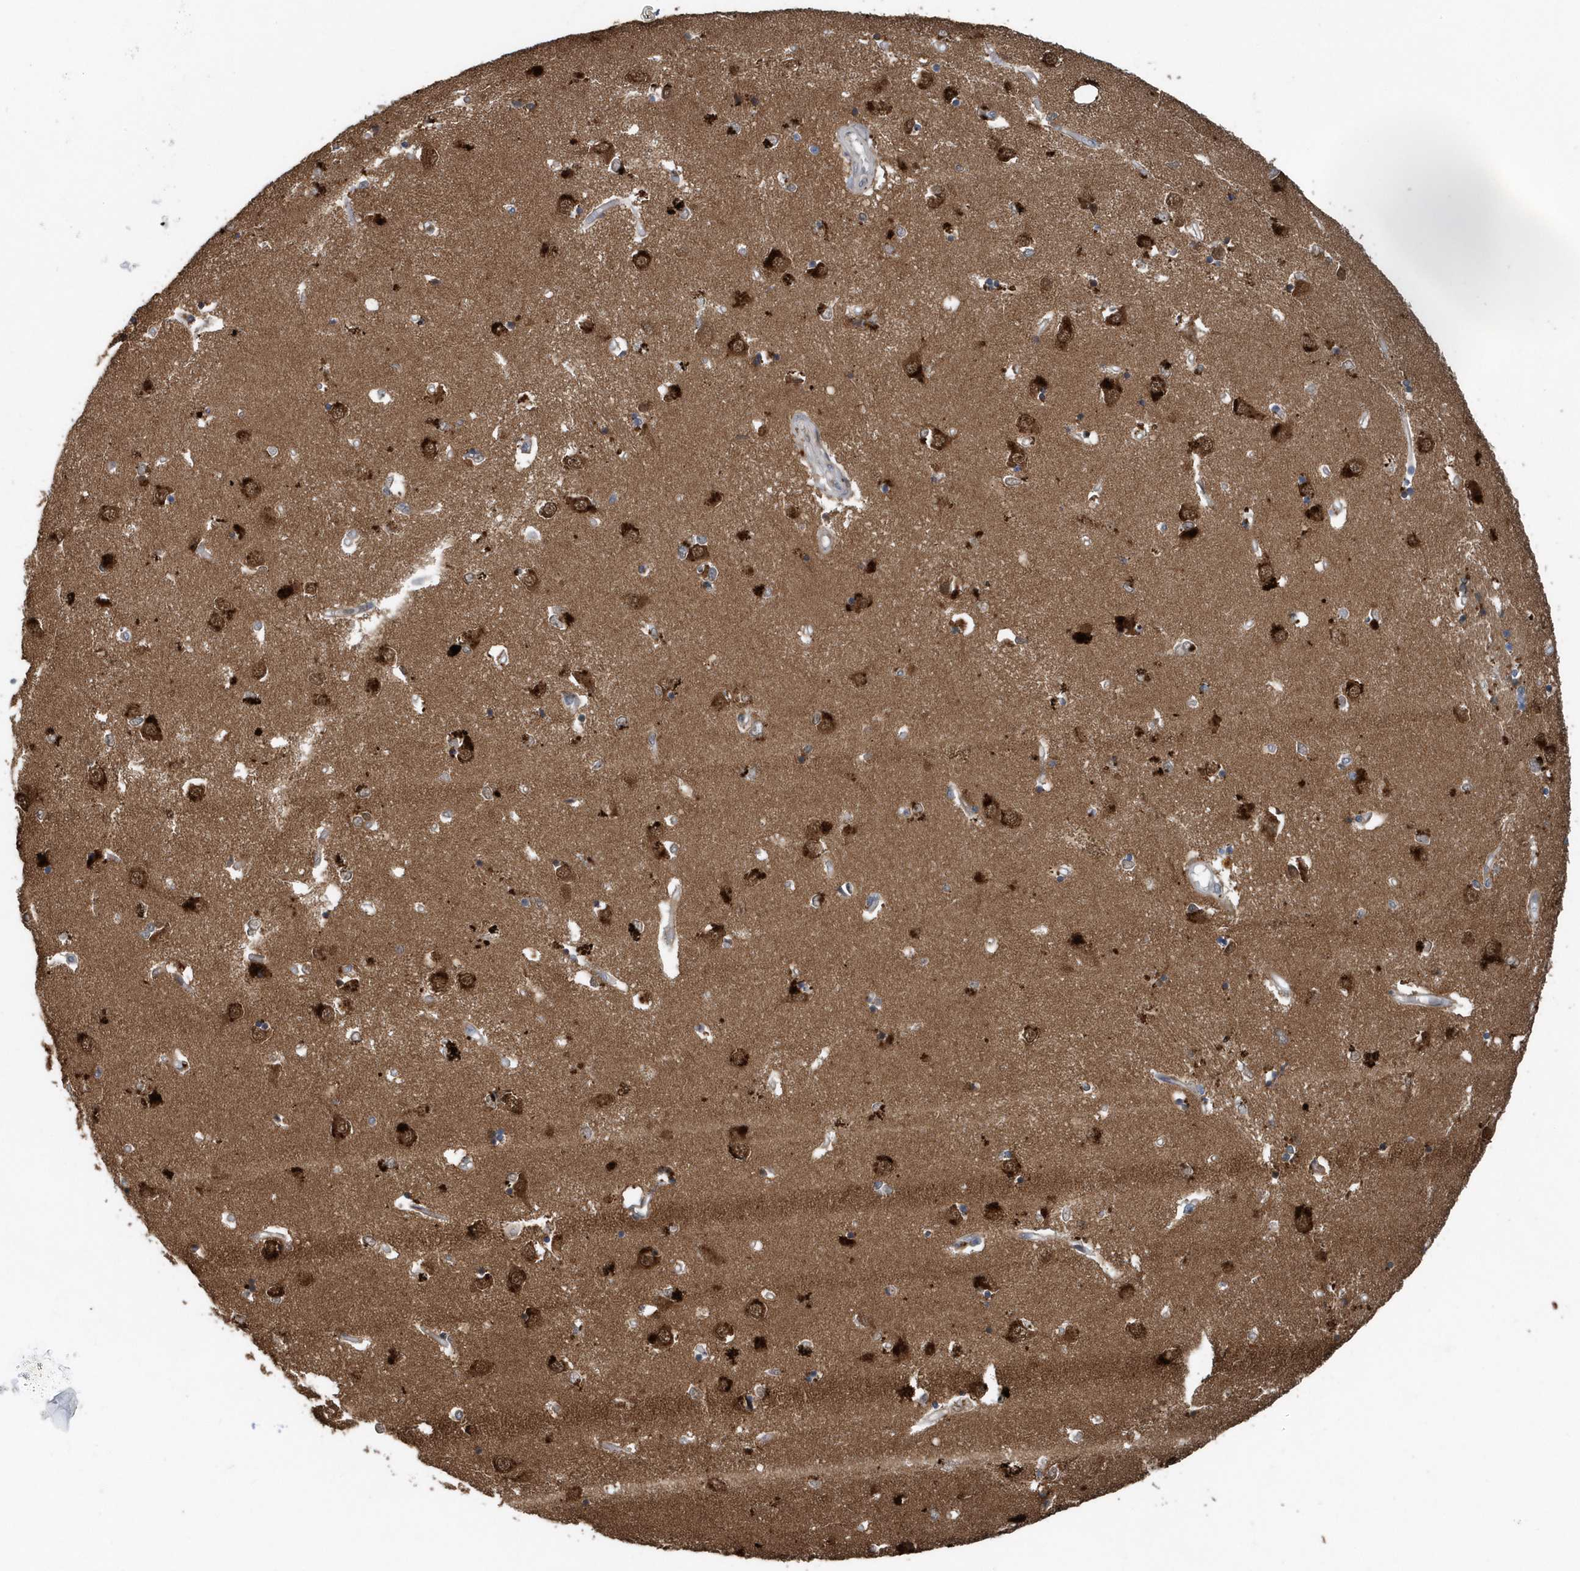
{"staining": {"intensity": "strong", "quantity": "25%-75%", "location": "cytoplasmic/membranous,nuclear"}, "tissue": "caudate", "cell_type": "Glial cells", "image_type": "normal", "snomed": [{"axis": "morphology", "description": "Normal tissue, NOS"}, {"axis": "topography", "description": "Lateral ventricle wall"}], "caption": "IHC photomicrograph of benign human caudate stained for a protein (brown), which demonstrates high levels of strong cytoplasmic/membranous,nuclear expression in approximately 25%-75% of glial cells.", "gene": "PFN2", "patient": {"sex": "male", "age": 45}}